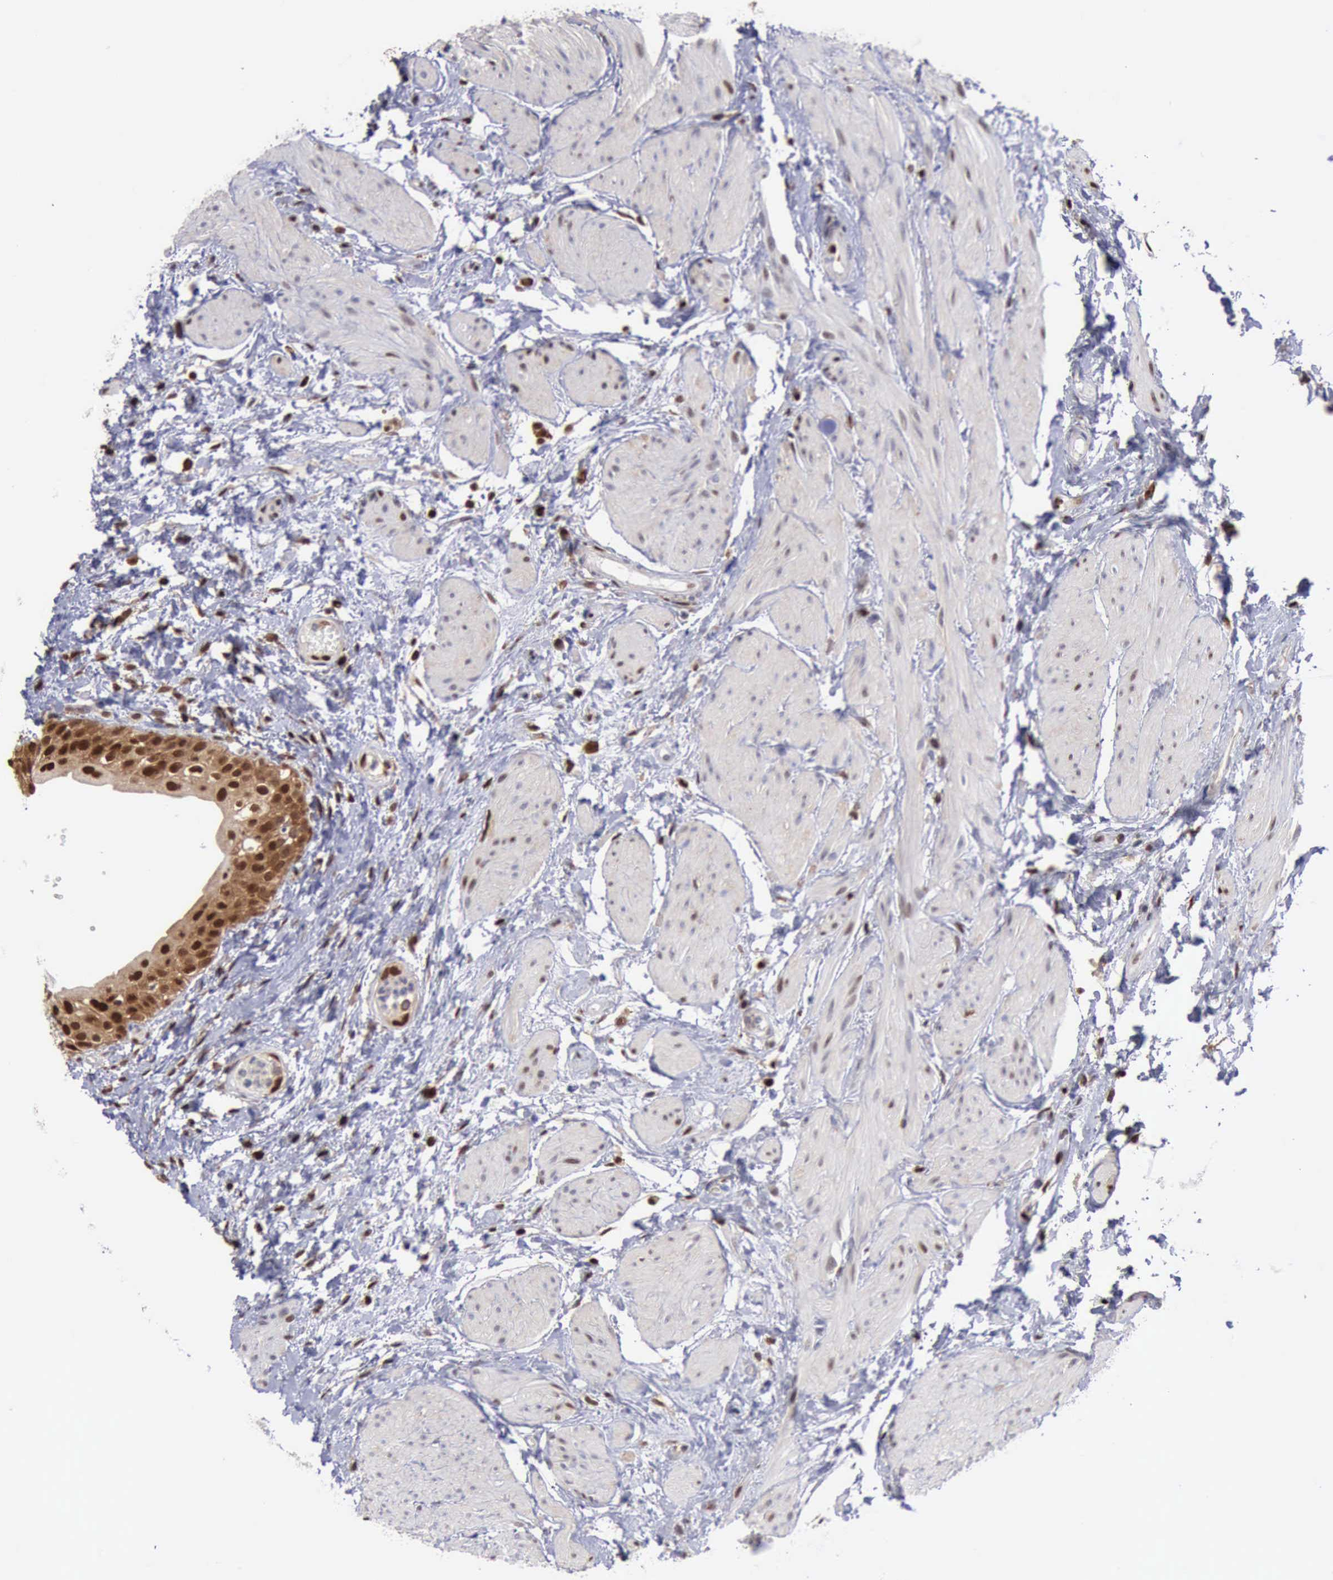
{"staining": {"intensity": "strong", "quantity": ">75%", "location": "cytoplasmic/membranous,nuclear"}, "tissue": "urinary bladder", "cell_type": "Urothelial cells", "image_type": "normal", "snomed": [{"axis": "morphology", "description": "Normal tissue, NOS"}, {"axis": "topography", "description": "Urinary bladder"}], "caption": "Brown immunohistochemical staining in unremarkable urinary bladder shows strong cytoplasmic/membranous,nuclear staining in approximately >75% of urothelial cells. The staining is performed using DAB brown chromogen to label protein expression. The nuclei are counter-stained blue using hematoxylin.", "gene": "PDCD4", "patient": {"sex": "female", "age": 55}}